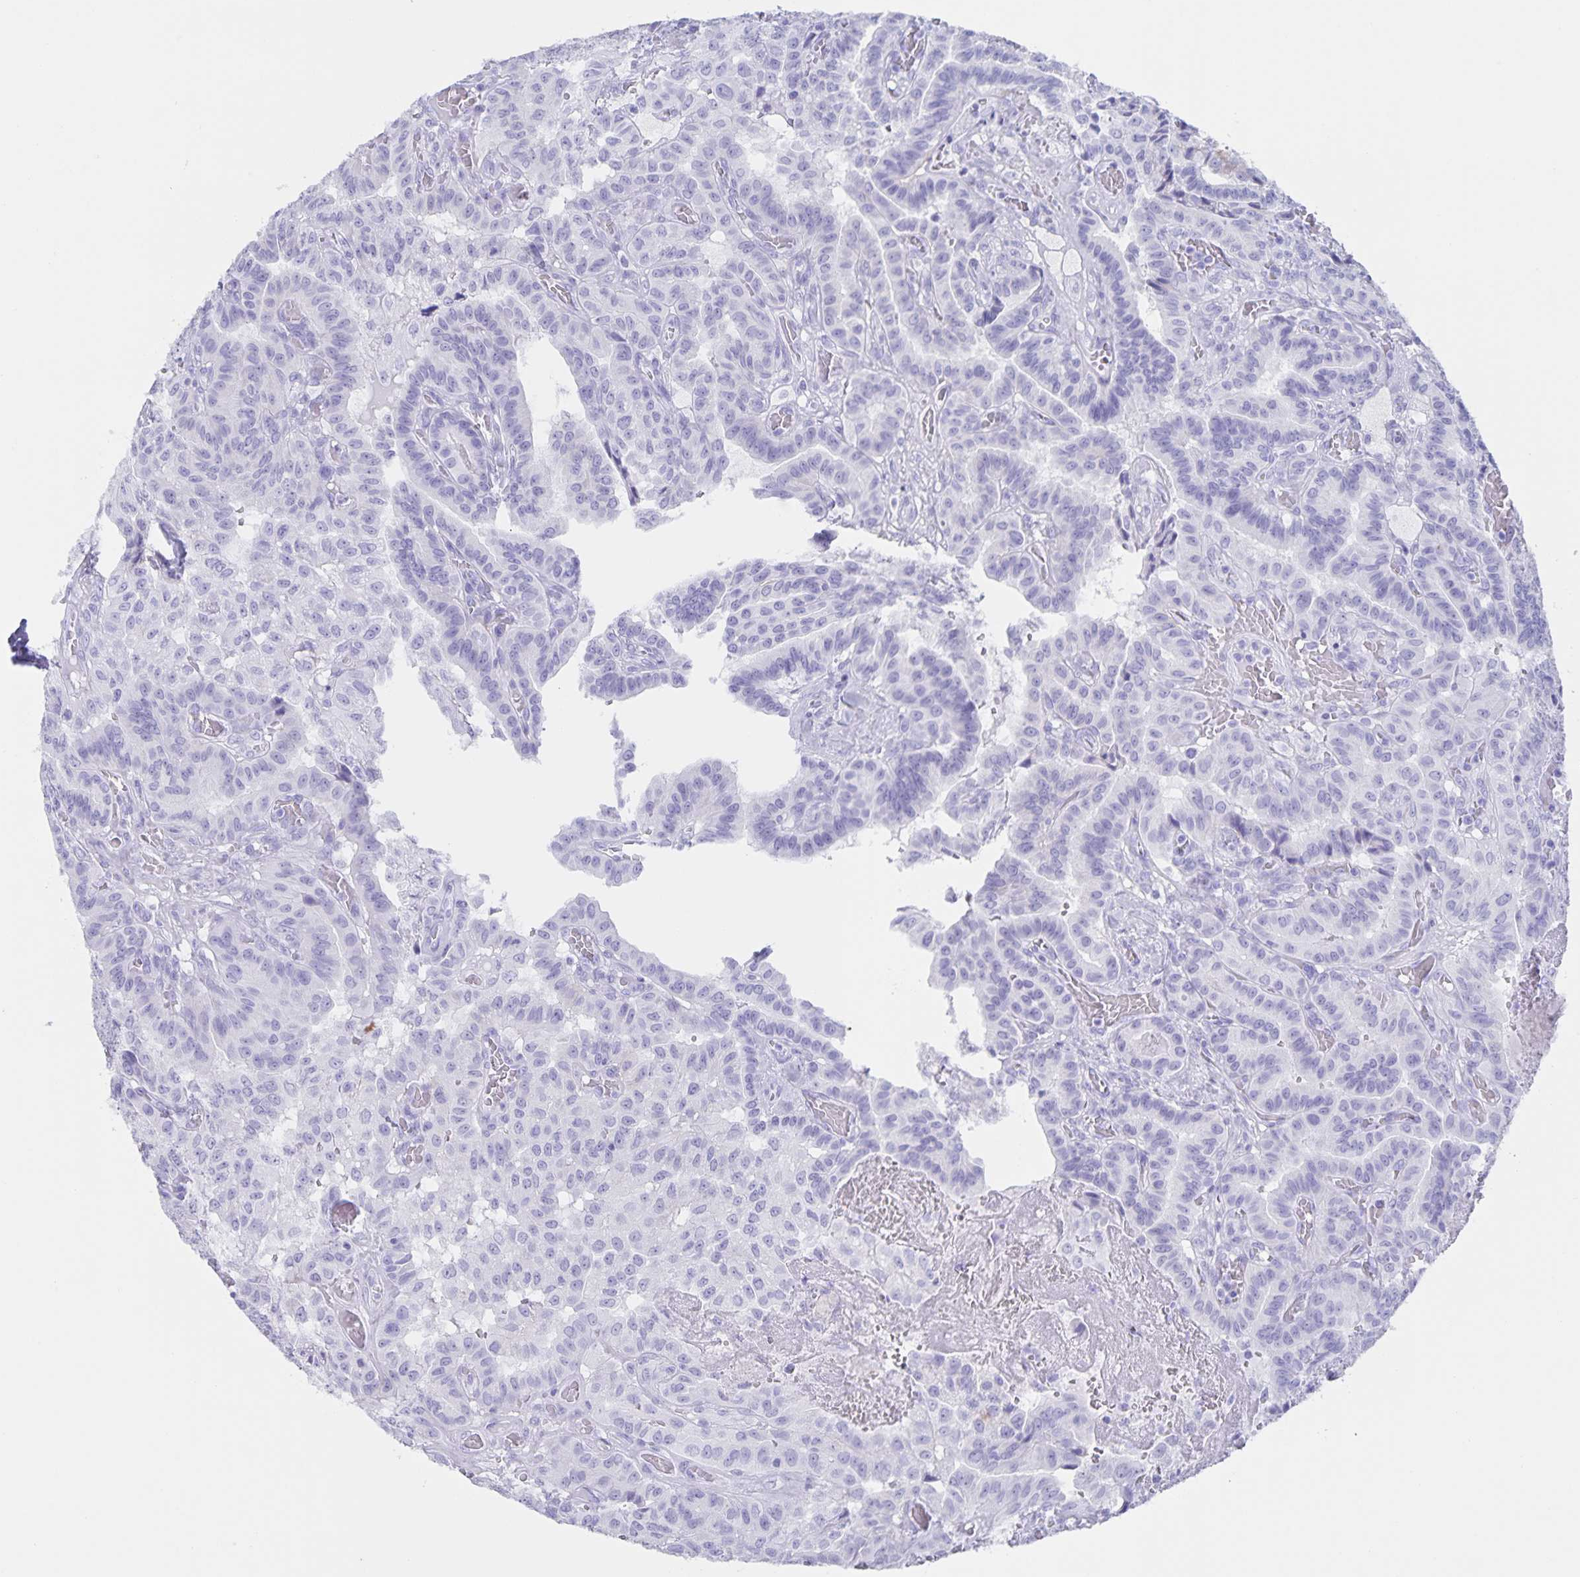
{"staining": {"intensity": "negative", "quantity": "none", "location": "none"}, "tissue": "thyroid cancer", "cell_type": "Tumor cells", "image_type": "cancer", "snomed": [{"axis": "morphology", "description": "Papillary adenocarcinoma, NOS"}, {"axis": "morphology", "description": "Papillary adenoma metastatic"}, {"axis": "topography", "description": "Thyroid gland"}], "caption": "Immunohistochemistry photomicrograph of neoplastic tissue: papillary adenocarcinoma (thyroid) stained with DAB exhibits no significant protein positivity in tumor cells. (Stains: DAB (3,3'-diaminobenzidine) IHC with hematoxylin counter stain, Microscopy: brightfield microscopy at high magnification).", "gene": "AQP4", "patient": {"sex": "male", "age": 87}}